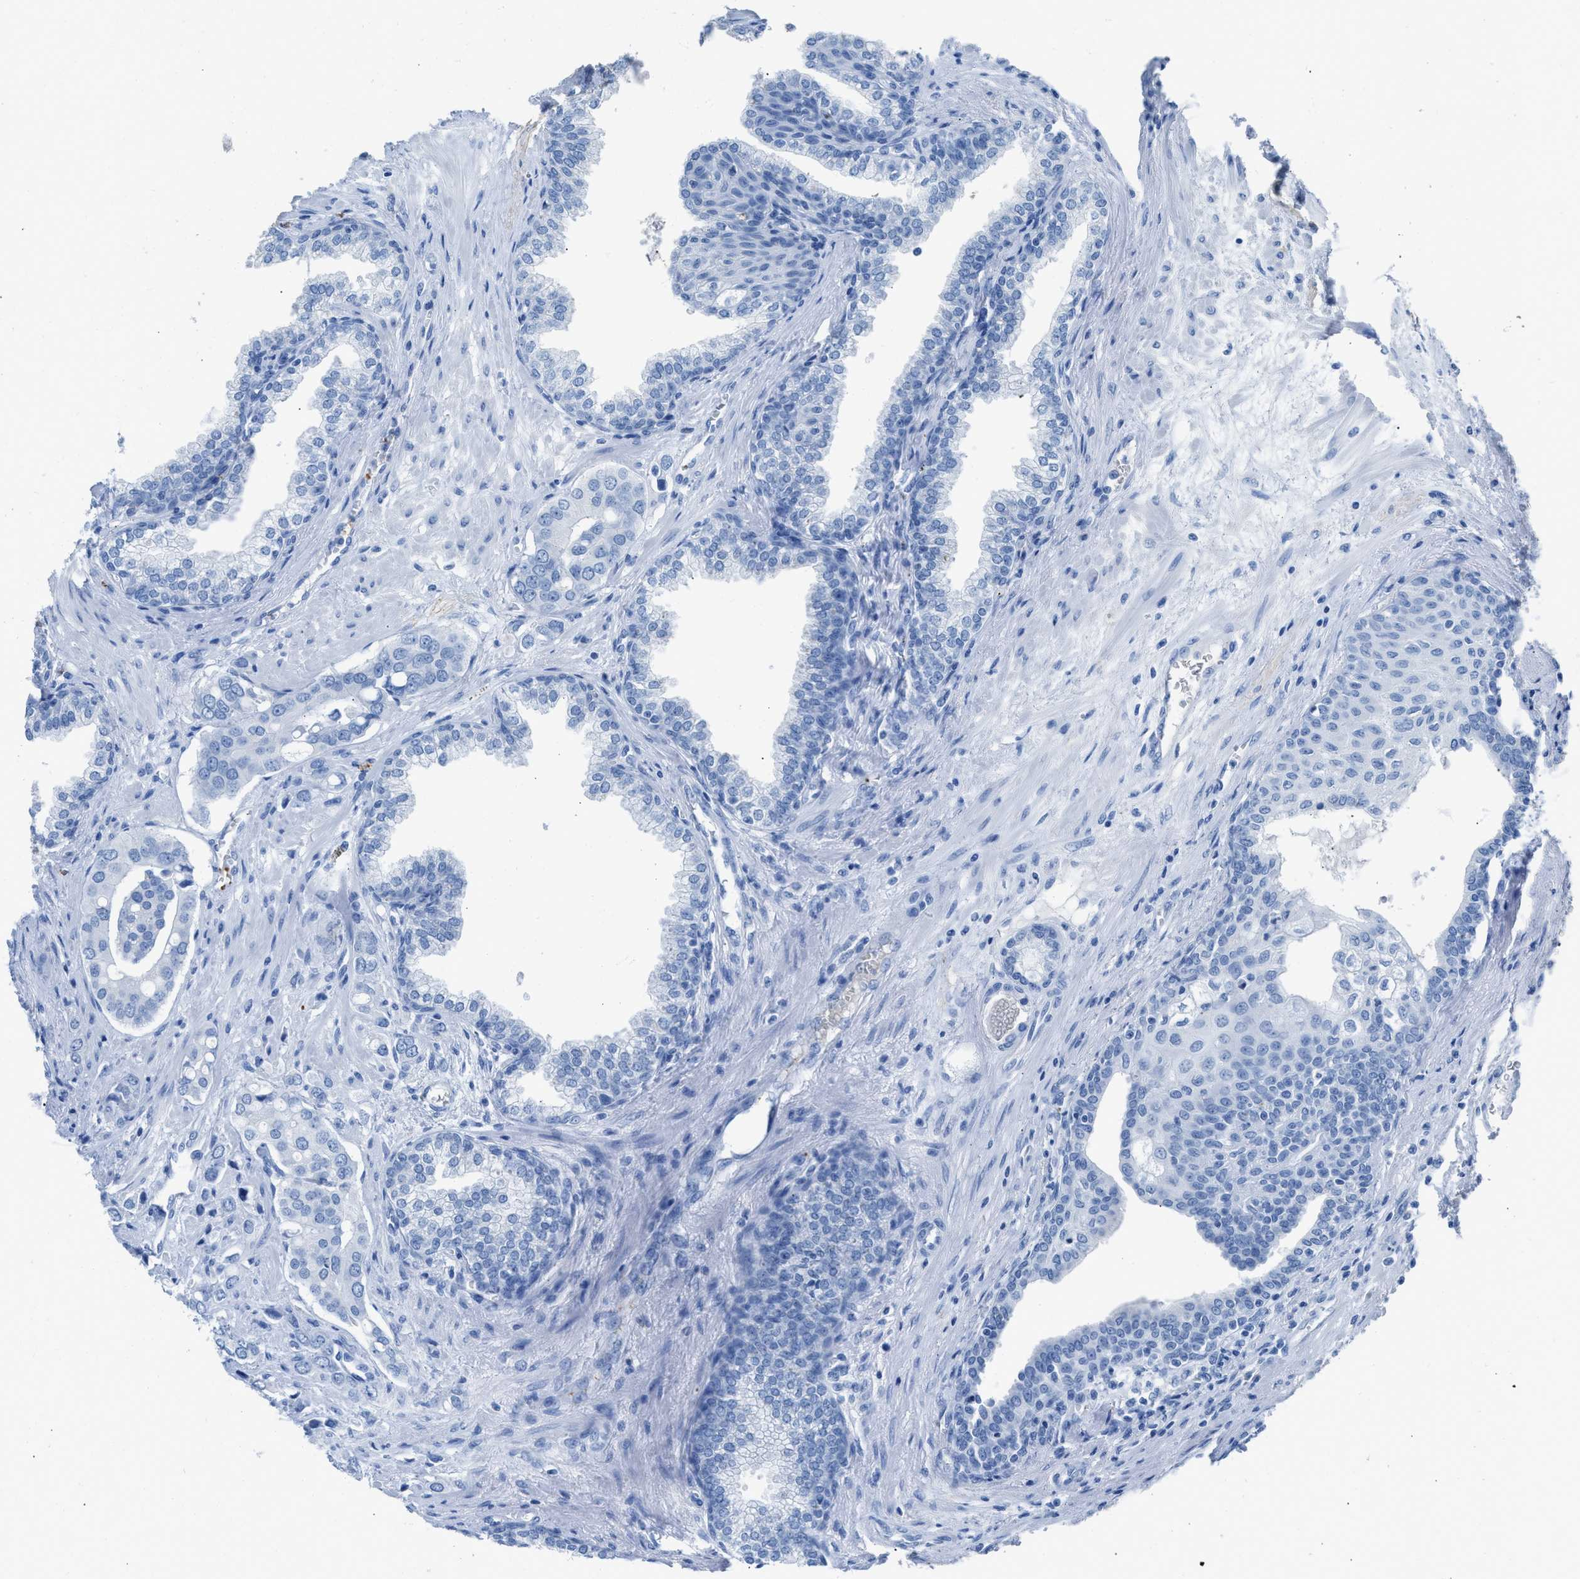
{"staining": {"intensity": "negative", "quantity": "none", "location": "none"}, "tissue": "prostate cancer", "cell_type": "Tumor cells", "image_type": "cancer", "snomed": [{"axis": "morphology", "description": "Adenocarcinoma, High grade"}, {"axis": "topography", "description": "Prostate"}], "caption": "Protein analysis of prostate cancer reveals no significant staining in tumor cells. Nuclei are stained in blue.", "gene": "FAIM2", "patient": {"sex": "male", "age": 52}}